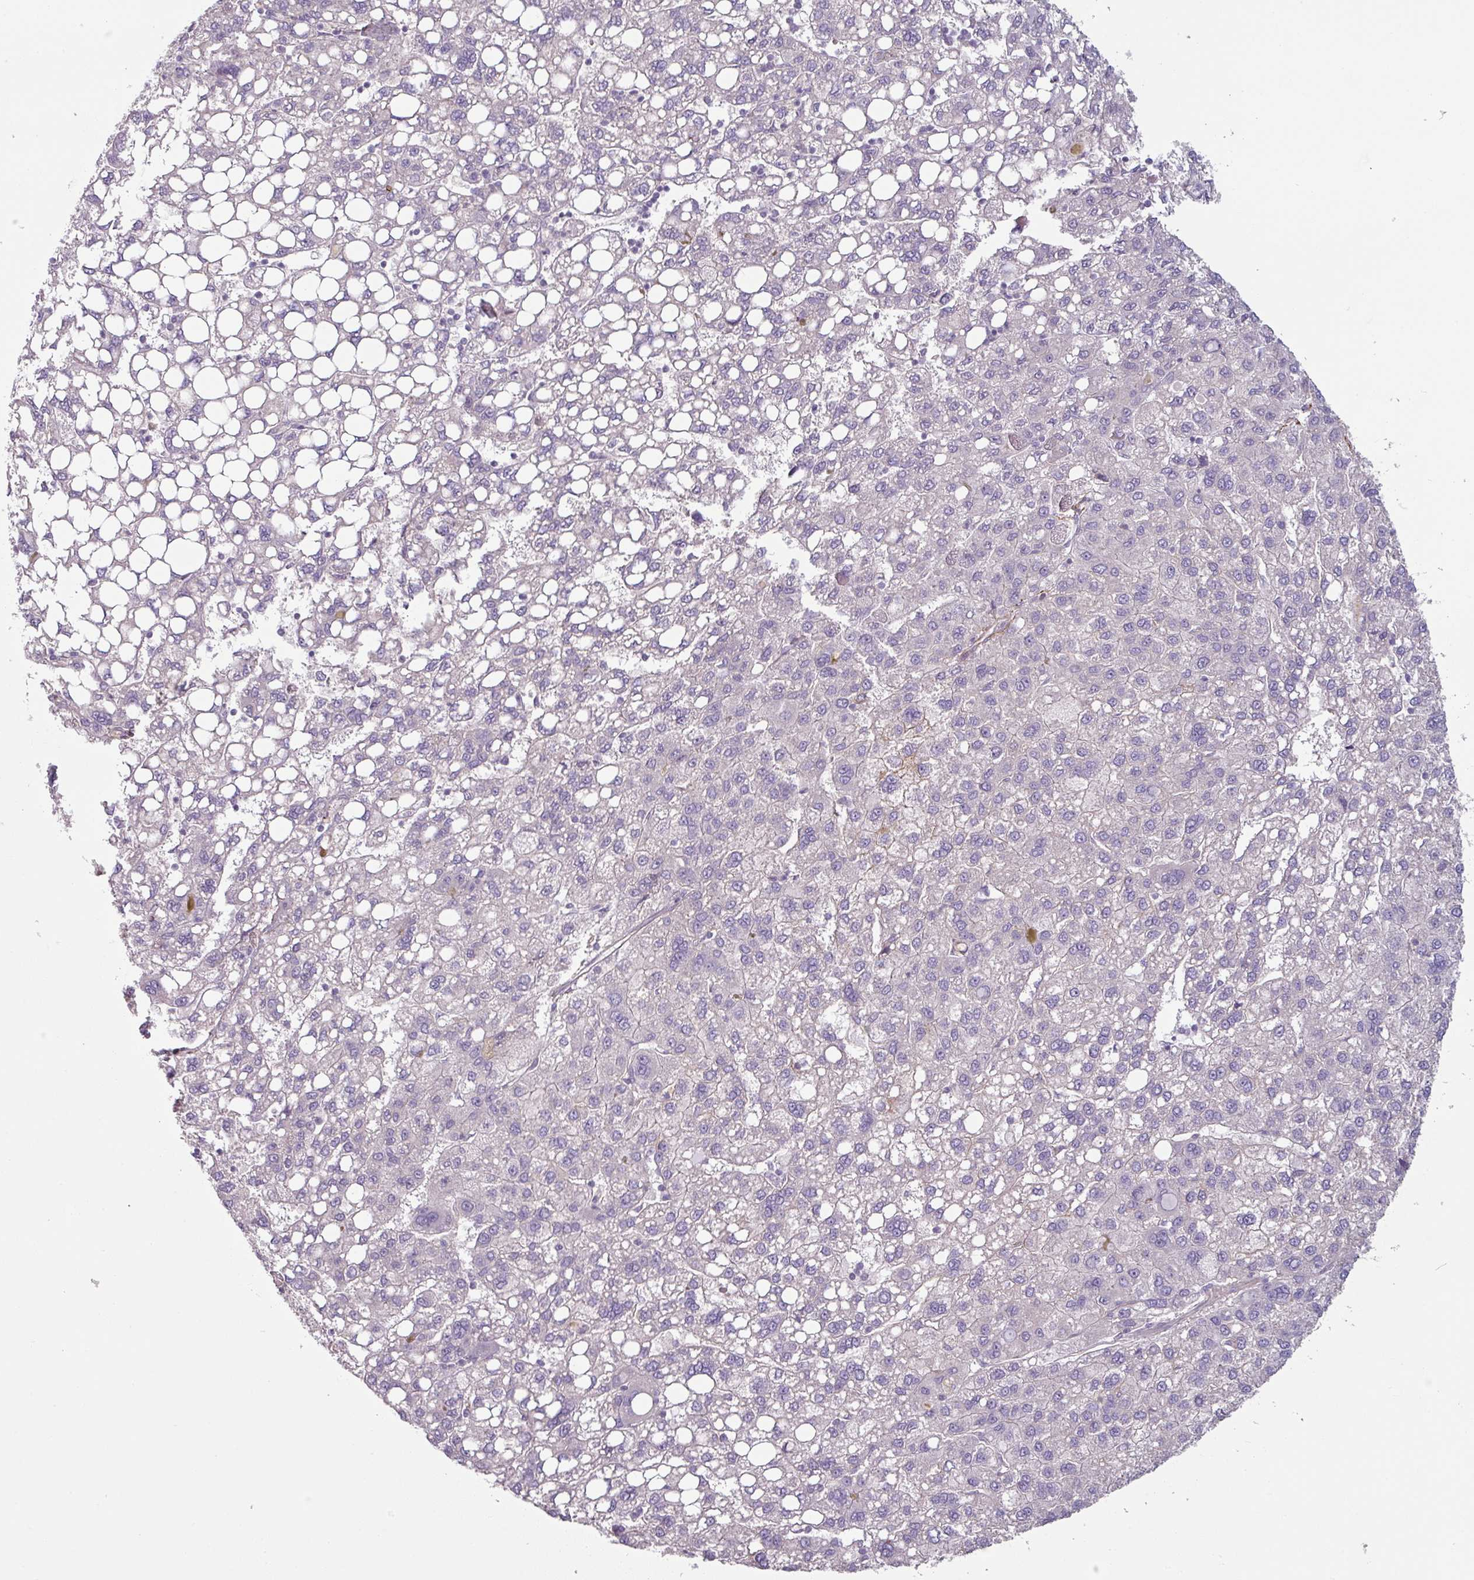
{"staining": {"intensity": "negative", "quantity": "none", "location": "none"}, "tissue": "liver cancer", "cell_type": "Tumor cells", "image_type": "cancer", "snomed": [{"axis": "morphology", "description": "Carcinoma, Hepatocellular, NOS"}, {"axis": "topography", "description": "Liver"}], "caption": "Immunohistochemical staining of liver cancer displays no significant expression in tumor cells.", "gene": "MTMR14", "patient": {"sex": "female", "age": 82}}